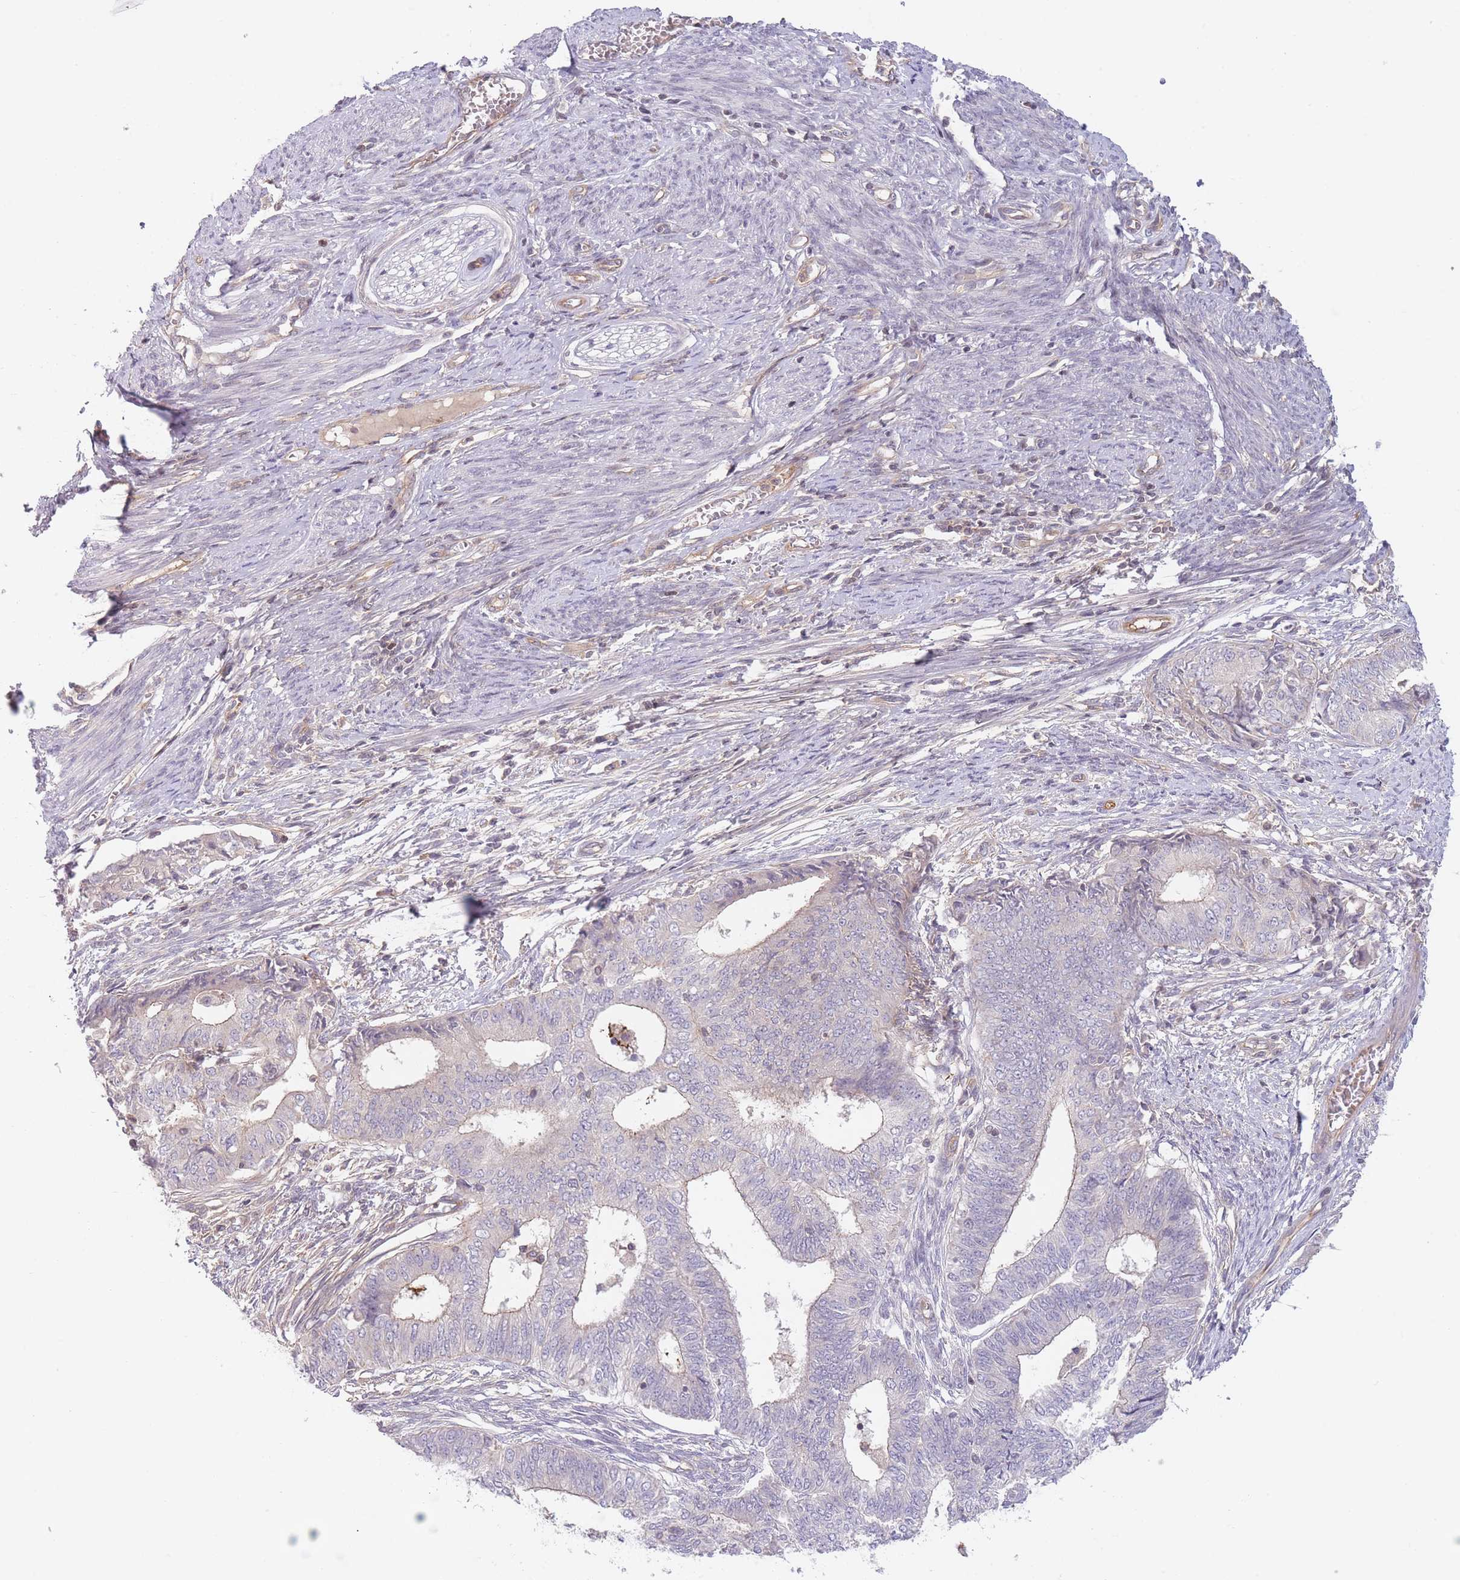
{"staining": {"intensity": "negative", "quantity": "none", "location": "none"}, "tissue": "endometrial cancer", "cell_type": "Tumor cells", "image_type": "cancer", "snomed": [{"axis": "morphology", "description": "Adenocarcinoma, NOS"}, {"axis": "topography", "description": "Endometrium"}], "caption": "High magnification brightfield microscopy of adenocarcinoma (endometrial) stained with DAB (brown) and counterstained with hematoxylin (blue): tumor cells show no significant expression.", "gene": "SLC35F5", "patient": {"sex": "female", "age": 62}}